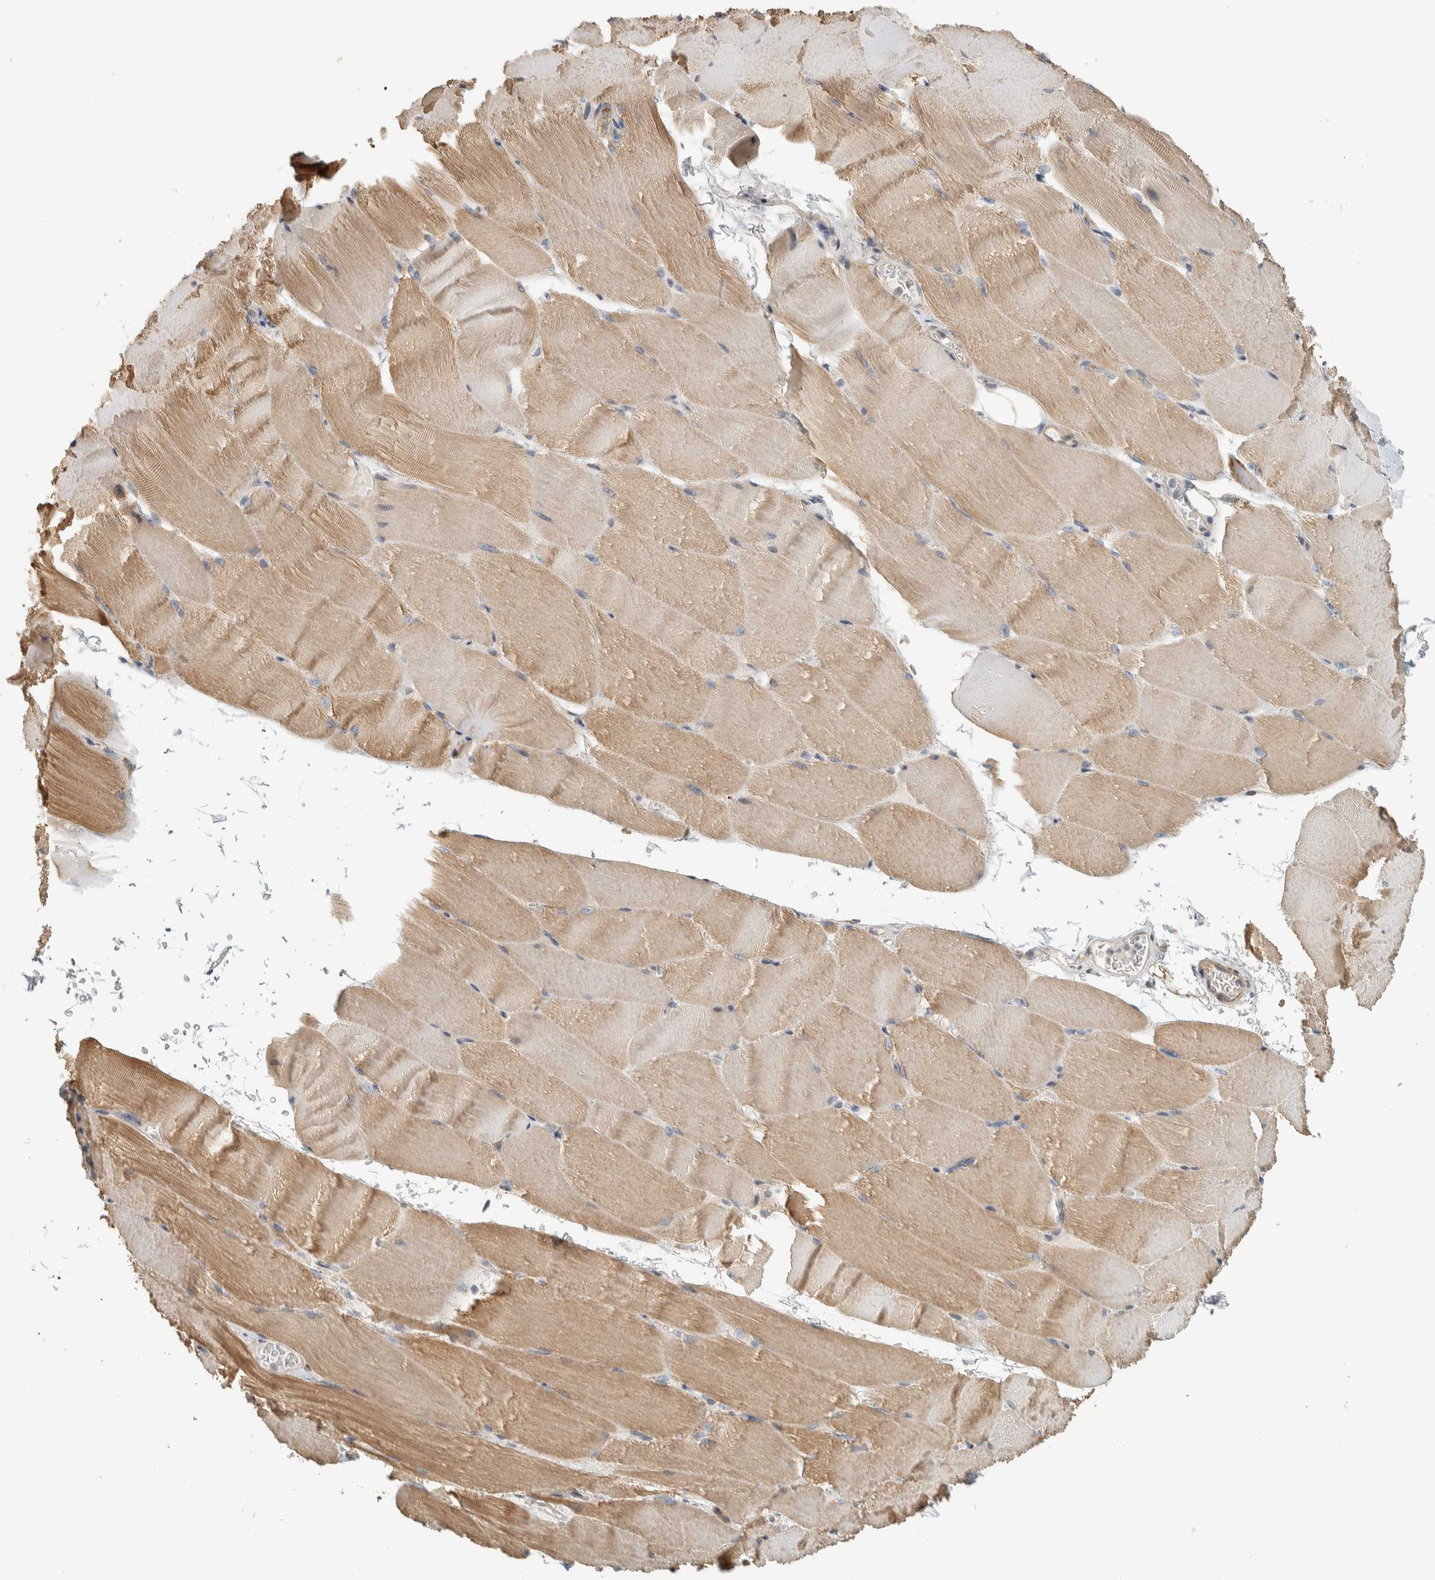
{"staining": {"intensity": "moderate", "quantity": ">75%", "location": "cytoplasmic/membranous"}, "tissue": "skeletal muscle", "cell_type": "Myocytes", "image_type": "normal", "snomed": [{"axis": "morphology", "description": "Normal tissue, NOS"}, {"axis": "topography", "description": "Skeletal muscle"}, {"axis": "topography", "description": "Parathyroid gland"}], "caption": "A high-resolution image shows immunohistochemistry staining of normal skeletal muscle, which demonstrates moderate cytoplasmic/membranous staining in approximately >75% of myocytes.", "gene": "AFP", "patient": {"sex": "female", "age": 37}}